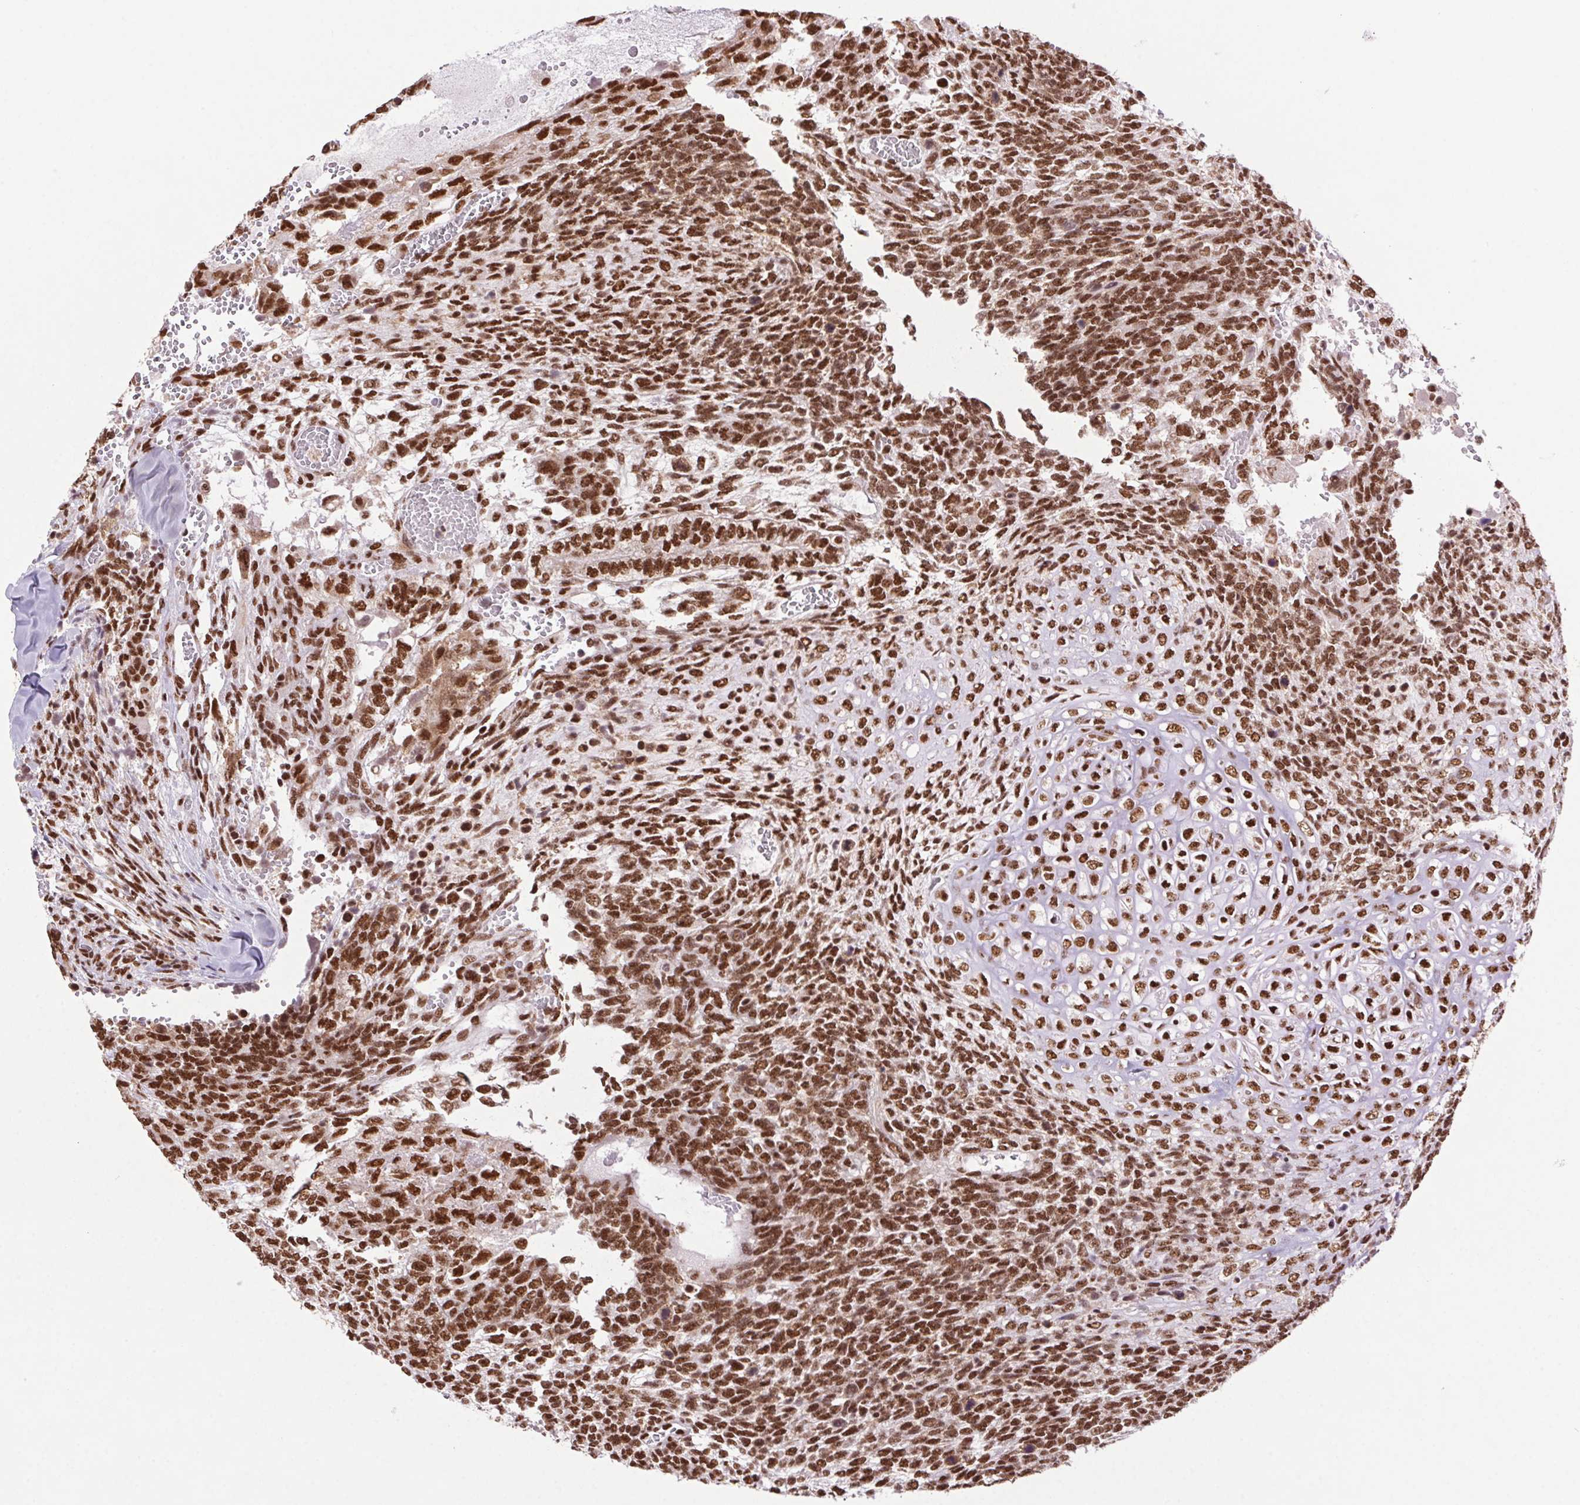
{"staining": {"intensity": "moderate", "quantity": ">75%", "location": "nuclear"}, "tissue": "testis cancer", "cell_type": "Tumor cells", "image_type": "cancer", "snomed": [{"axis": "morphology", "description": "Normal tissue, NOS"}, {"axis": "morphology", "description": "Carcinoma, Embryonal, NOS"}, {"axis": "topography", "description": "Testis"}, {"axis": "topography", "description": "Epididymis"}], "caption": "A brown stain labels moderate nuclear positivity of a protein in human testis cancer tumor cells.", "gene": "ZNF207", "patient": {"sex": "male", "age": 23}}